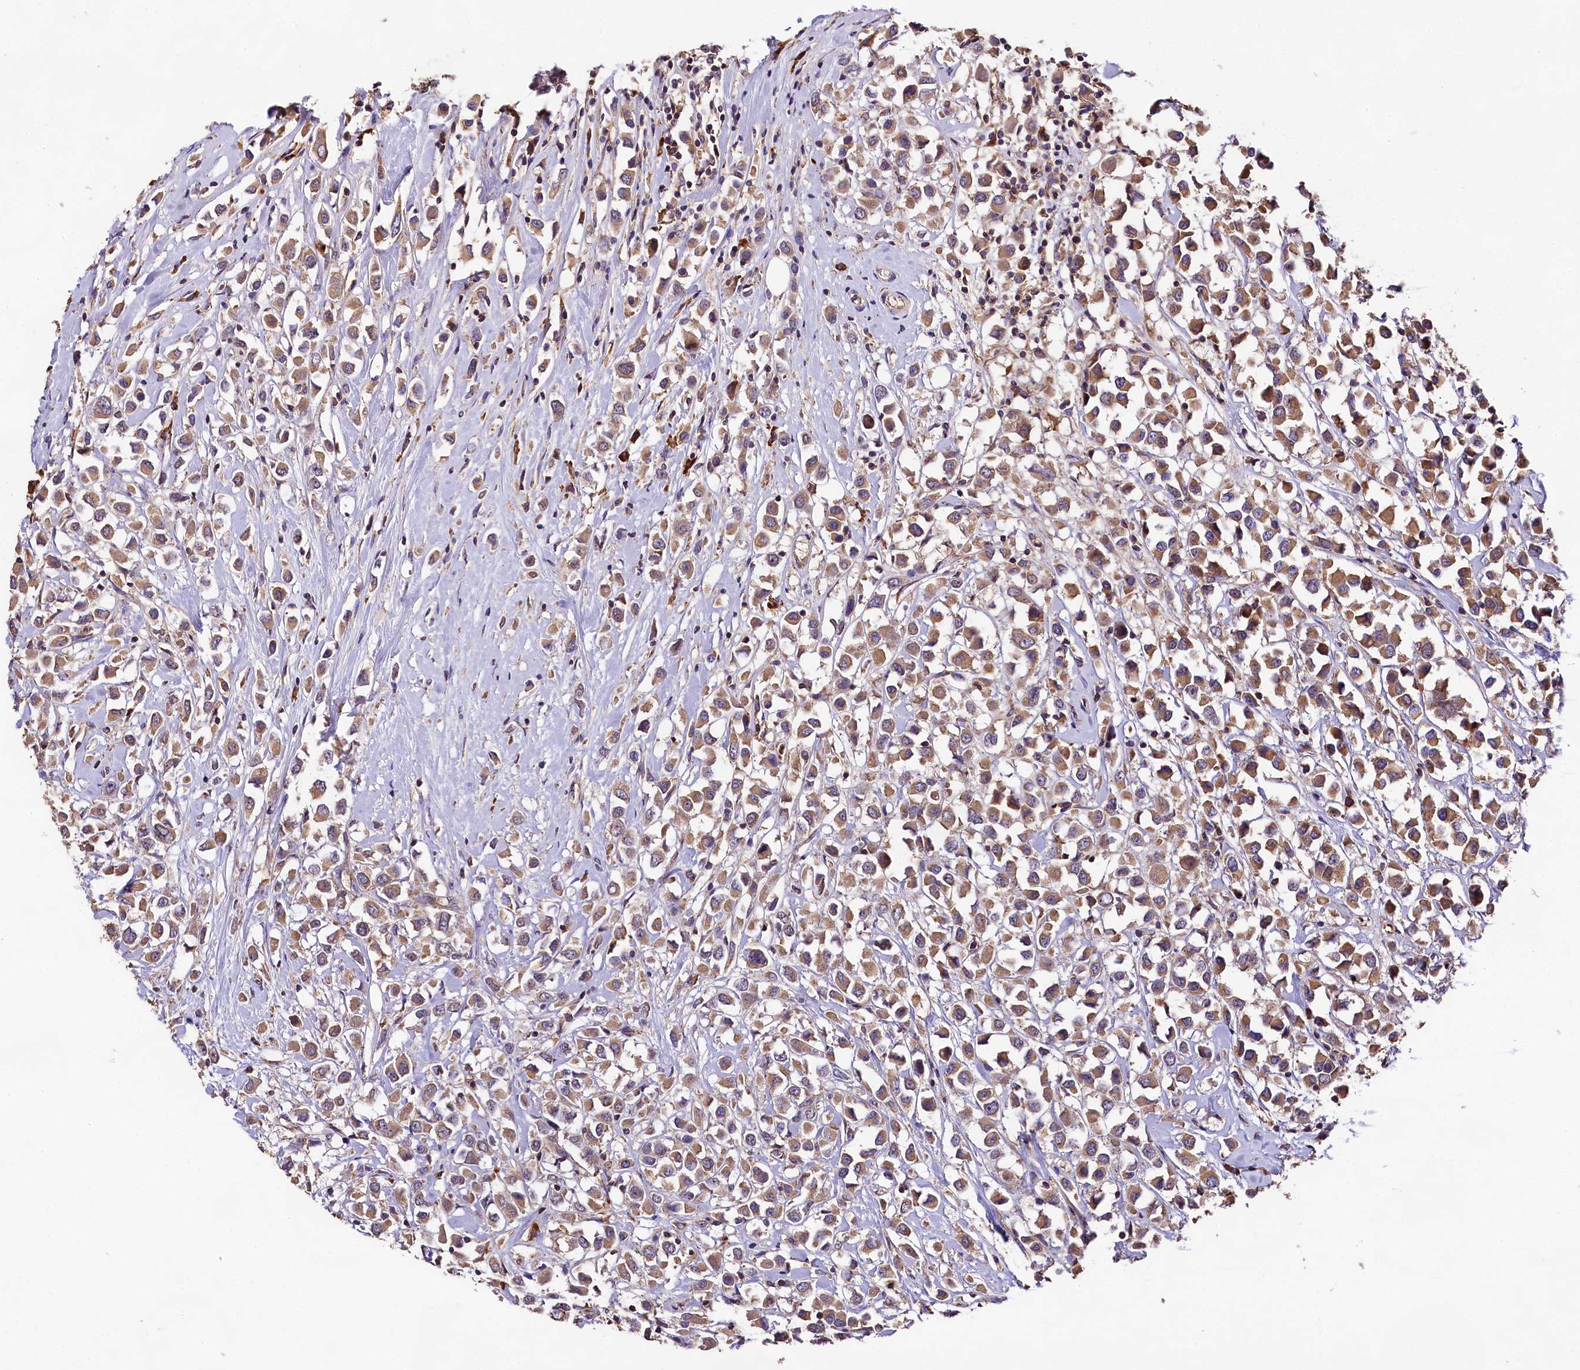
{"staining": {"intensity": "moderate", "quantity": ">75%", "location": "cytoplasmic/membranous"}, "tissue": "breast cancer", "cell_type": "Tumor cells", "image_type": "cancer", "snomed": [{"axis": "morphology", "description": "Duct carcinoma"}, {"axis": "topography", "description": "Breast"}], "caption": "Immunohistochemistry histopathology image of neoplastic tissue: human breast invasive ductal carcinoma stained using immunohistochemistry demonstrates medium levels of moderate protein expression localized specifically in the cytoplasmic/membranous of tumor cells, appearing as a cytoplasmic/membranous brown color.", "gene": "ENKD1", "patient": {"sex": "female", "age": 87}}